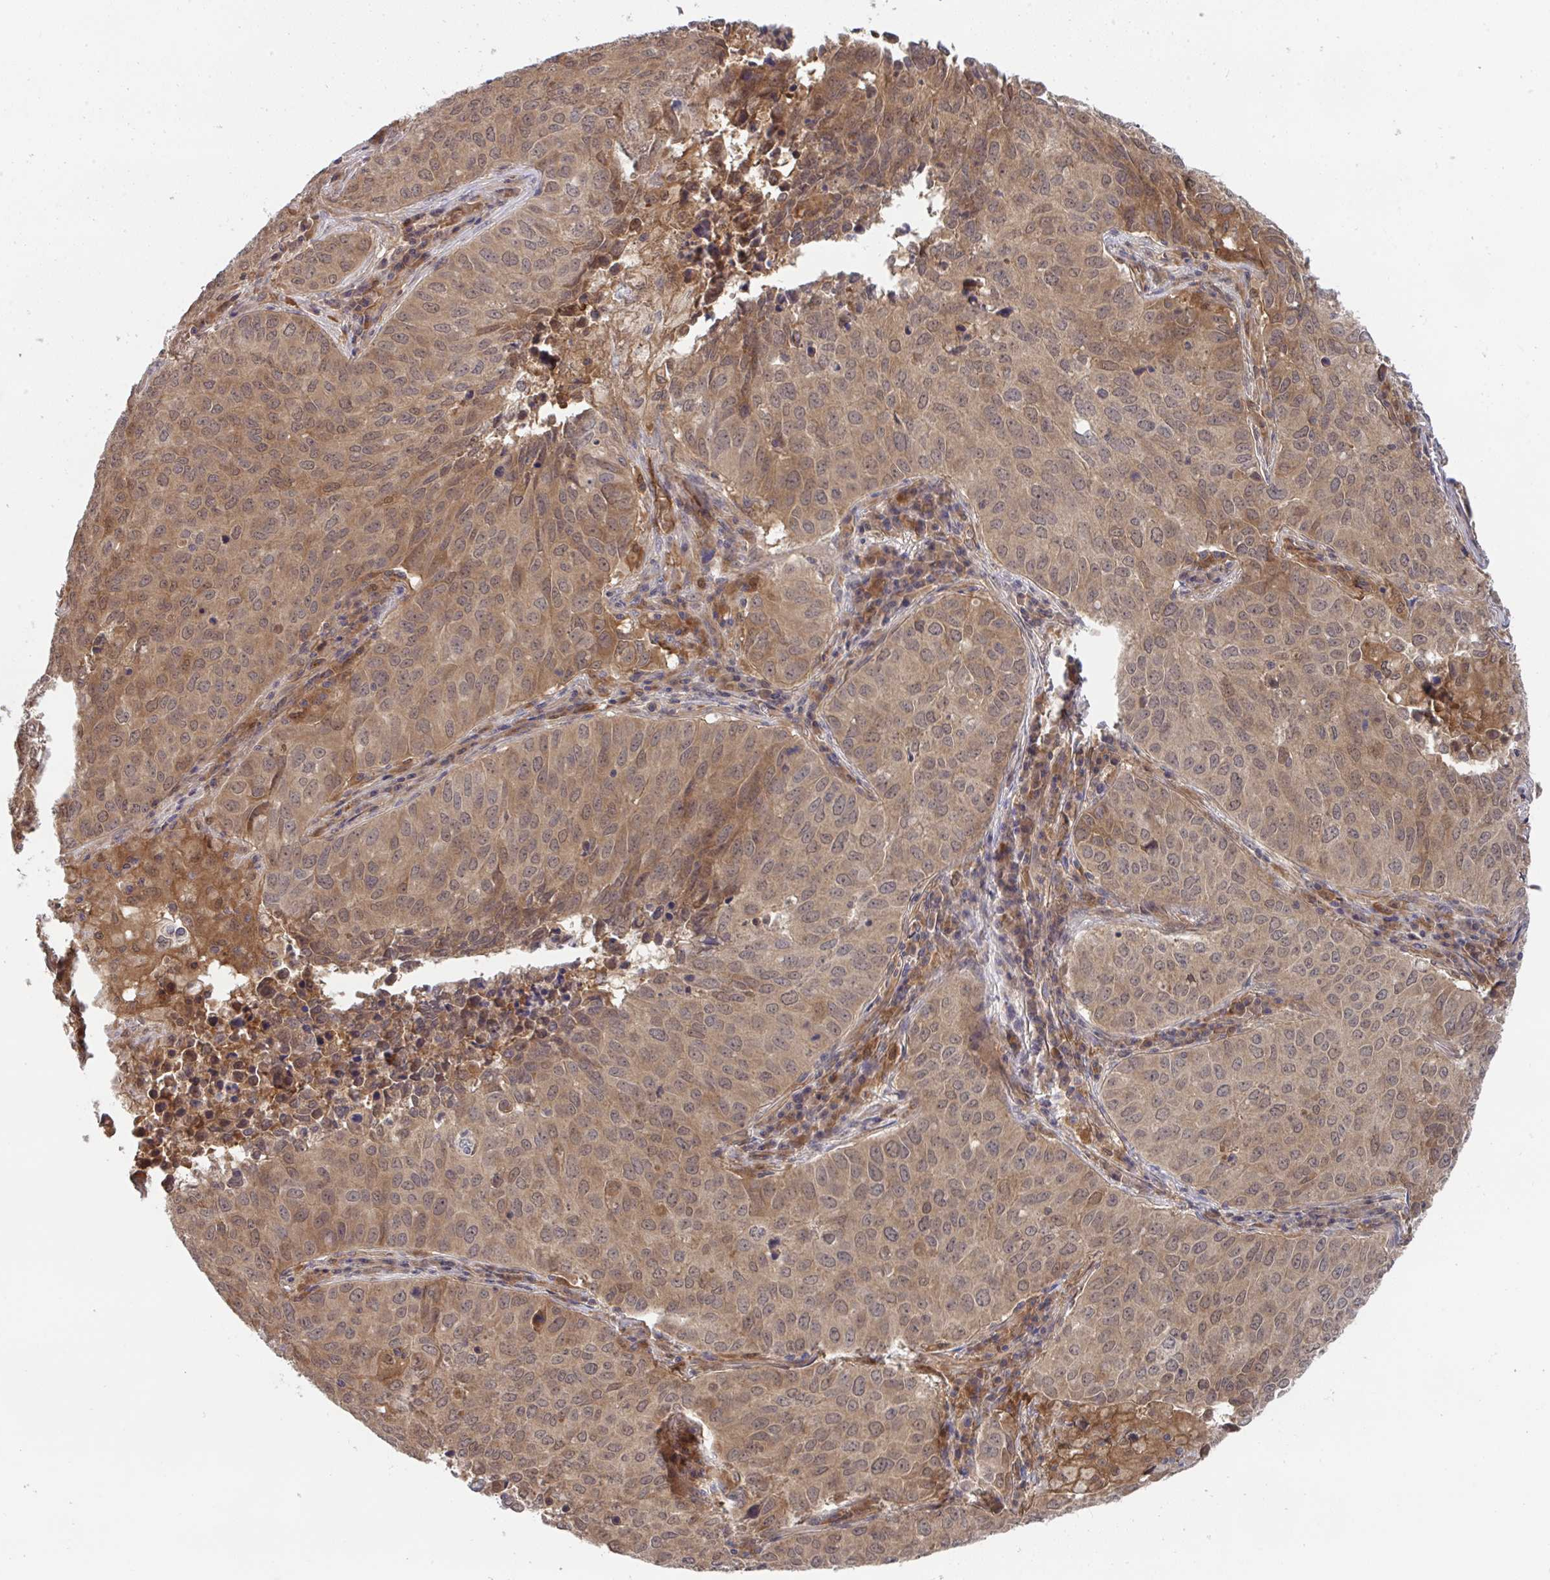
{"staining": {"intensity": "moderate", "quantity": ">75%", "location": "cytoplasmic/membranous,nuclear"}, "tissue": "lung cancer", "cell_type": "Tumor cells", "image_type": "cancer", "snomed": [{"axis": "morphology", "description": "Adenocarcinoma, NOS"}, {"axis": "topography", "description": "Lung"}], "caption": "Human lung cancer stained for a protein (brown) reveals moderate cytoplasmic/membranous and nuclear positive positivity in approximately >75% of tumor cells.", "gene": "TIGAR", "patient": {"sex": "female", "age": 50}}